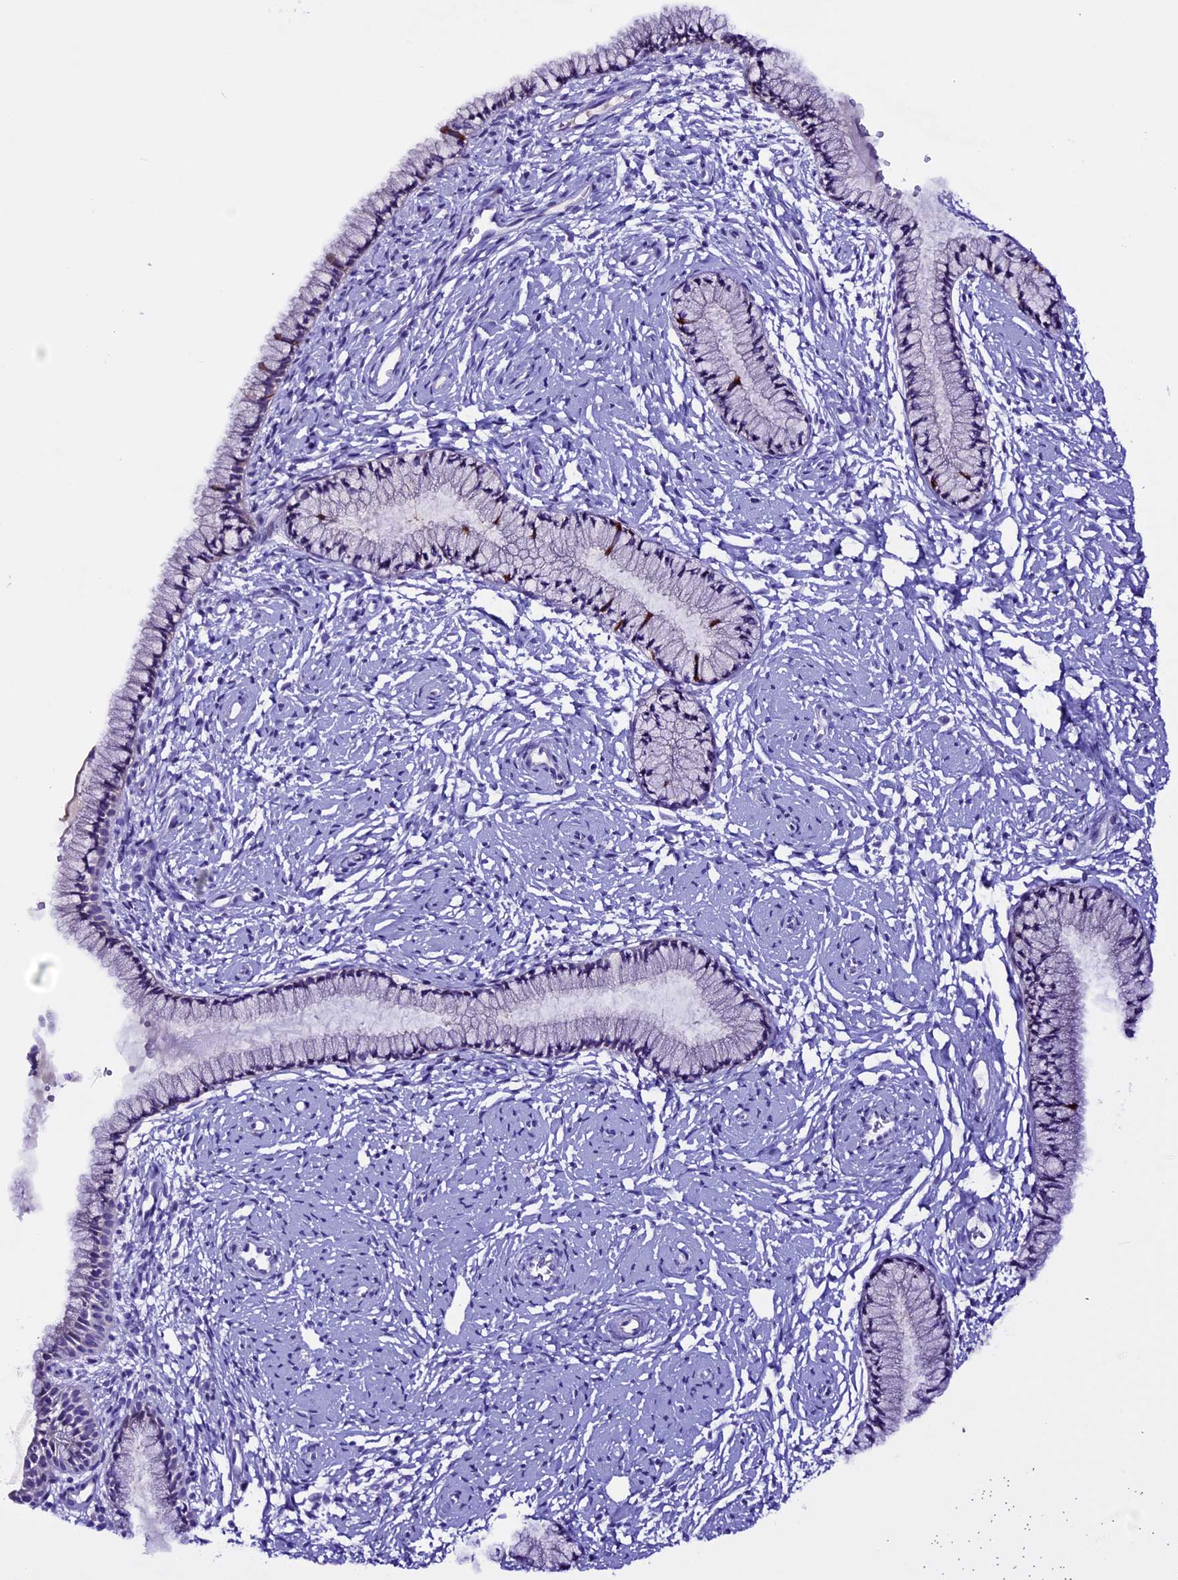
{"staining": {"intensity": "weak", "quantity": "<25%", "location": "cytoplasmic/membranous"}, "tissue": "cervix", "cell_type": "Glandular cells", "image_type": "normal", "snomed": [{"axis": "morphology", "description": "Normal tissue, NOS"}, {"axis": "topography", "description": "Cervix"}], "caption": "Glandular cells are negative for protein expression in benign human cervix. (Brightfield microscopy of DAB (3,3'-diaminobenzidine) immunohistochemistry at high magnification).", "gene": "XKR7", "patient": {"sex": "female", "age": 33}}